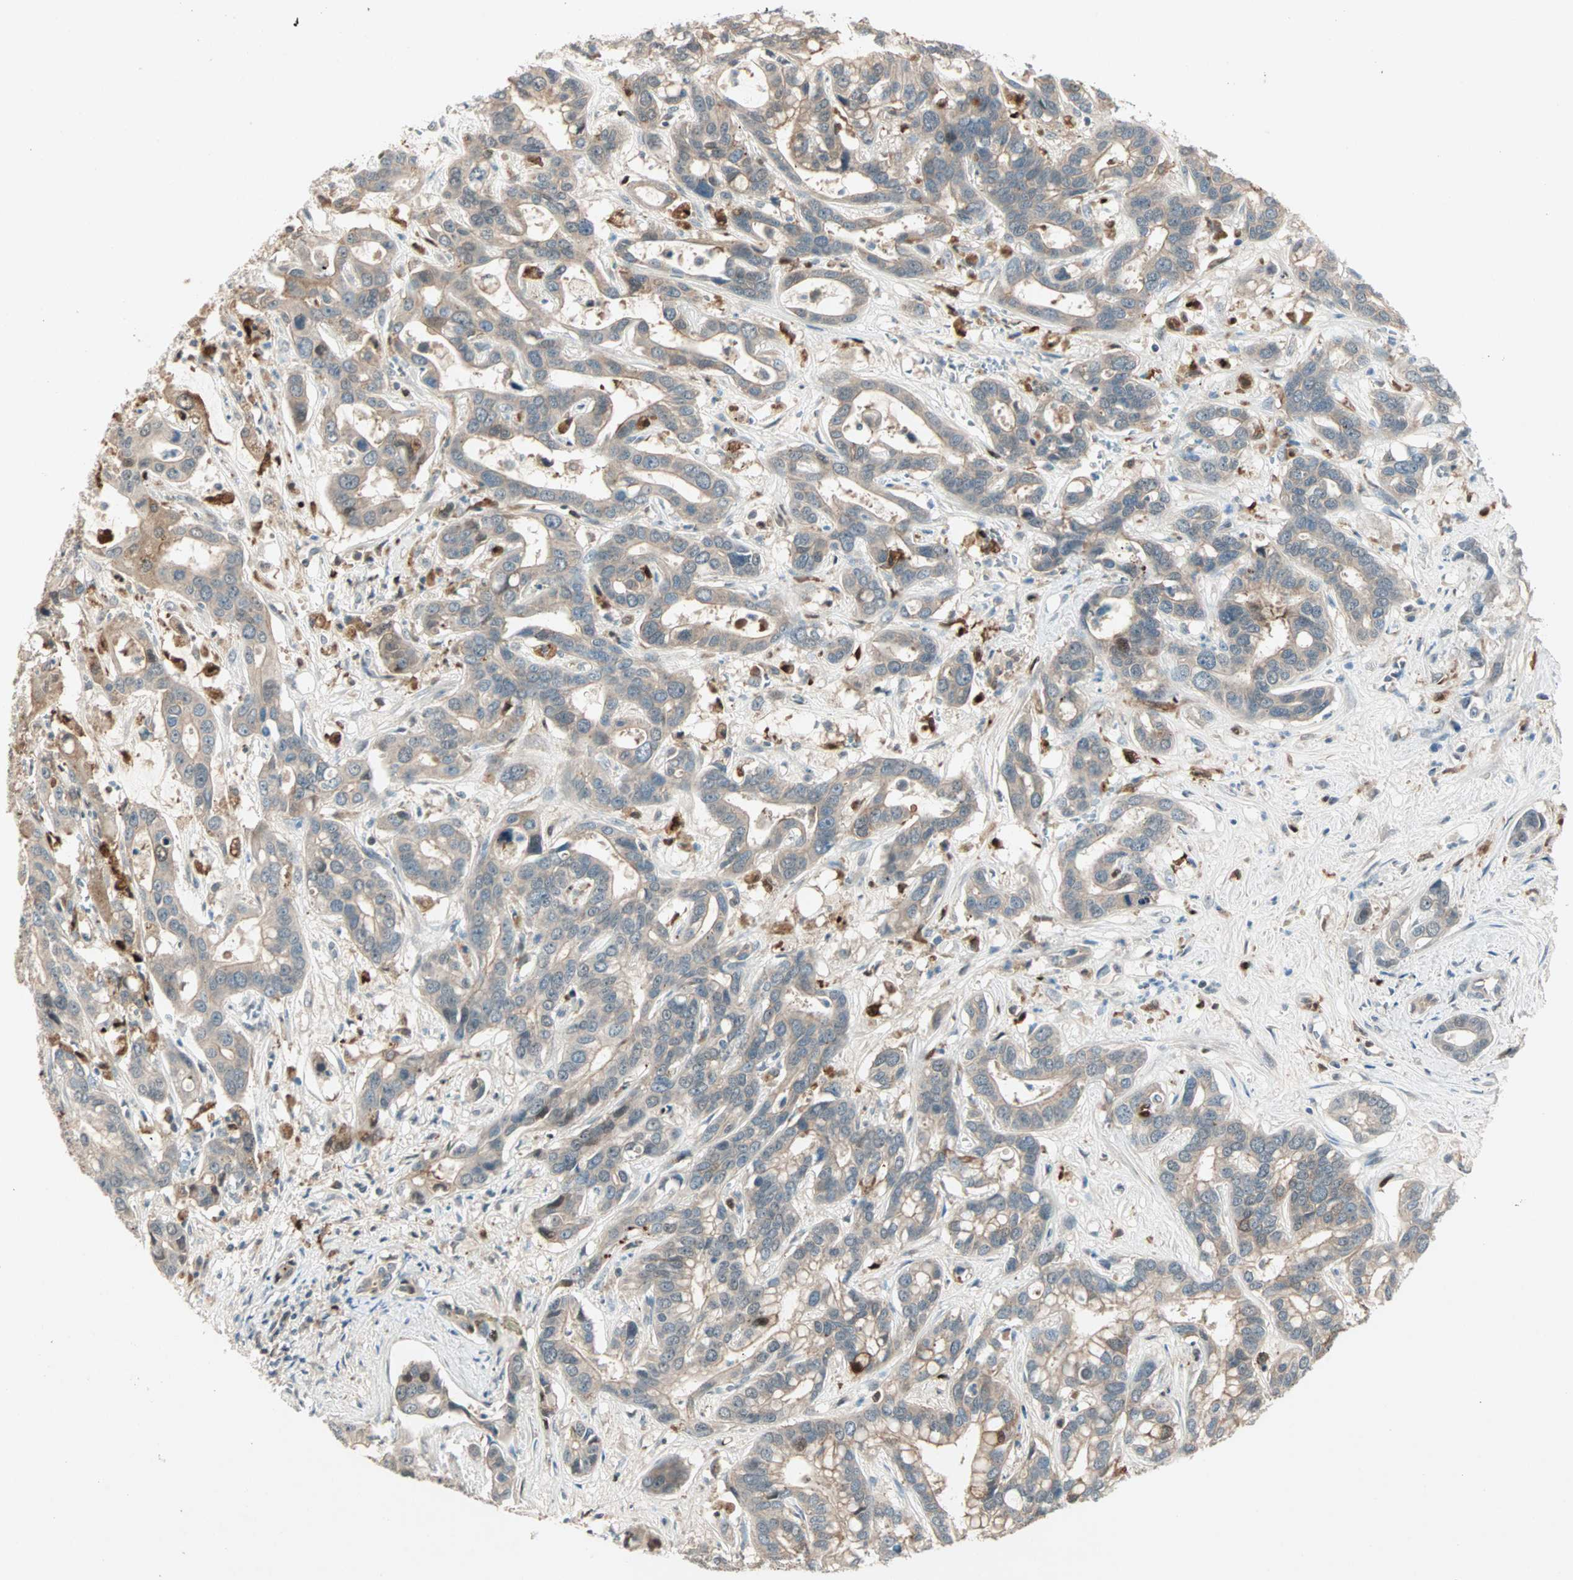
{"staining": {"intensity": "weak", "quantity": ">75%", "location": "cytoplasmic/membranous"}, "tissue": "liver cancer", "cell_type": "Tumor cells", "image_type": "cancer", "snomed": [{"axis": "morphology", "description": "Cholangiocarcinoma"}, {"axis": "topography", "description": "Liver"}], "caption": "Human liver cancer stained with a brown dye shows weak cytoplasmic/membranous positive expression in approximately >75% of tumor cells.", "gene": "RTL6", "patient": {"sex": "female", "age": 65}}